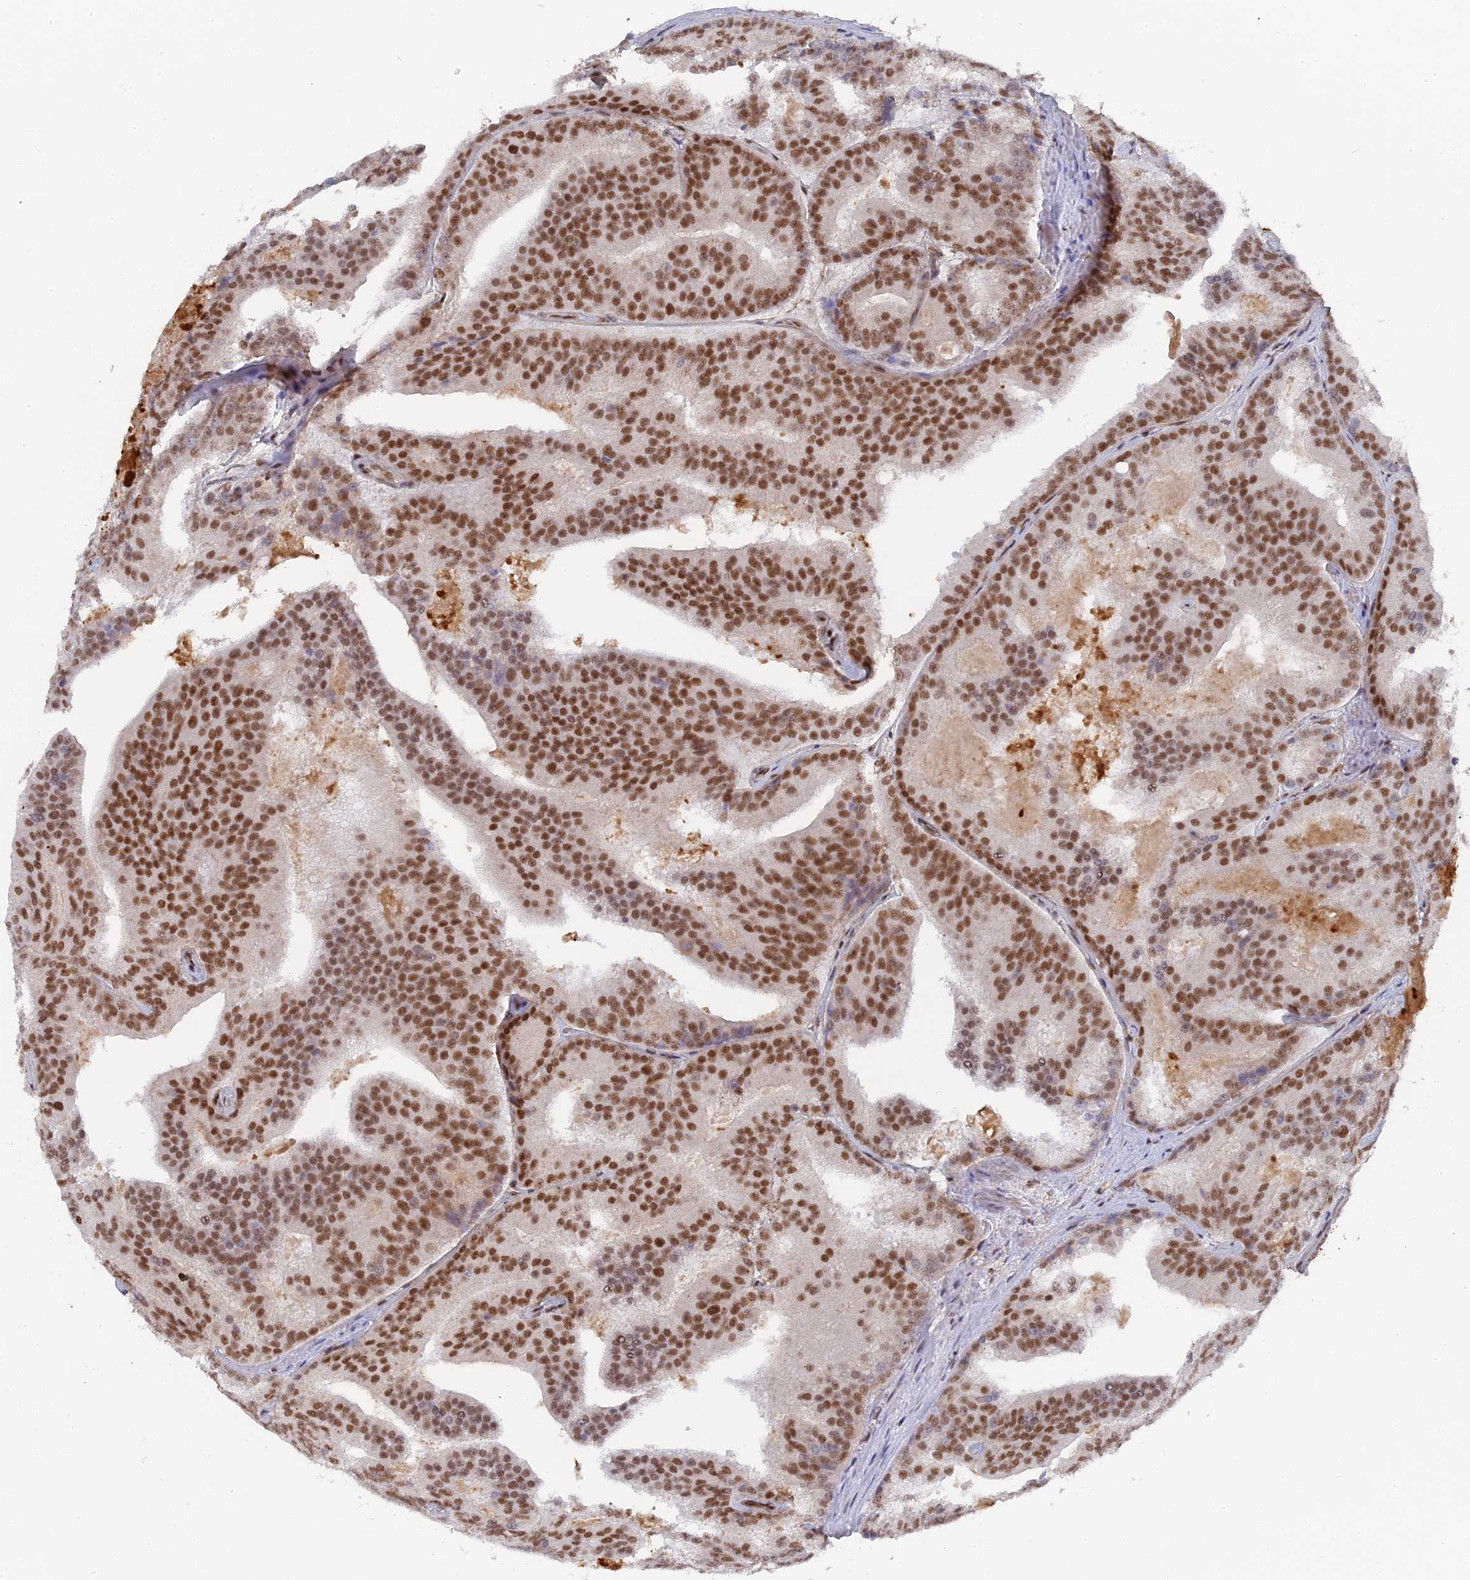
{"staining": {"intensity": "strong", "quantity": ">75%", "location": "nuclear"}, "tissue": "prostate cancer", "cell_type": "Tumor cells", "image_type": "cancer", "snomed": [{"axis": "morphology", "description": "Adenocarcinoma, High grade"}, {"axis": "topography", "description": "Prostate"}], "caption": "Prostate adenocarcinoma (high-grade) tissue exhibits strong nuclear positivity in approximately >75% of tumor cells, visualized by immunohistochemistry.", "gene": "CCDC85A", "patient": {"sex": "male", "age": 61}}